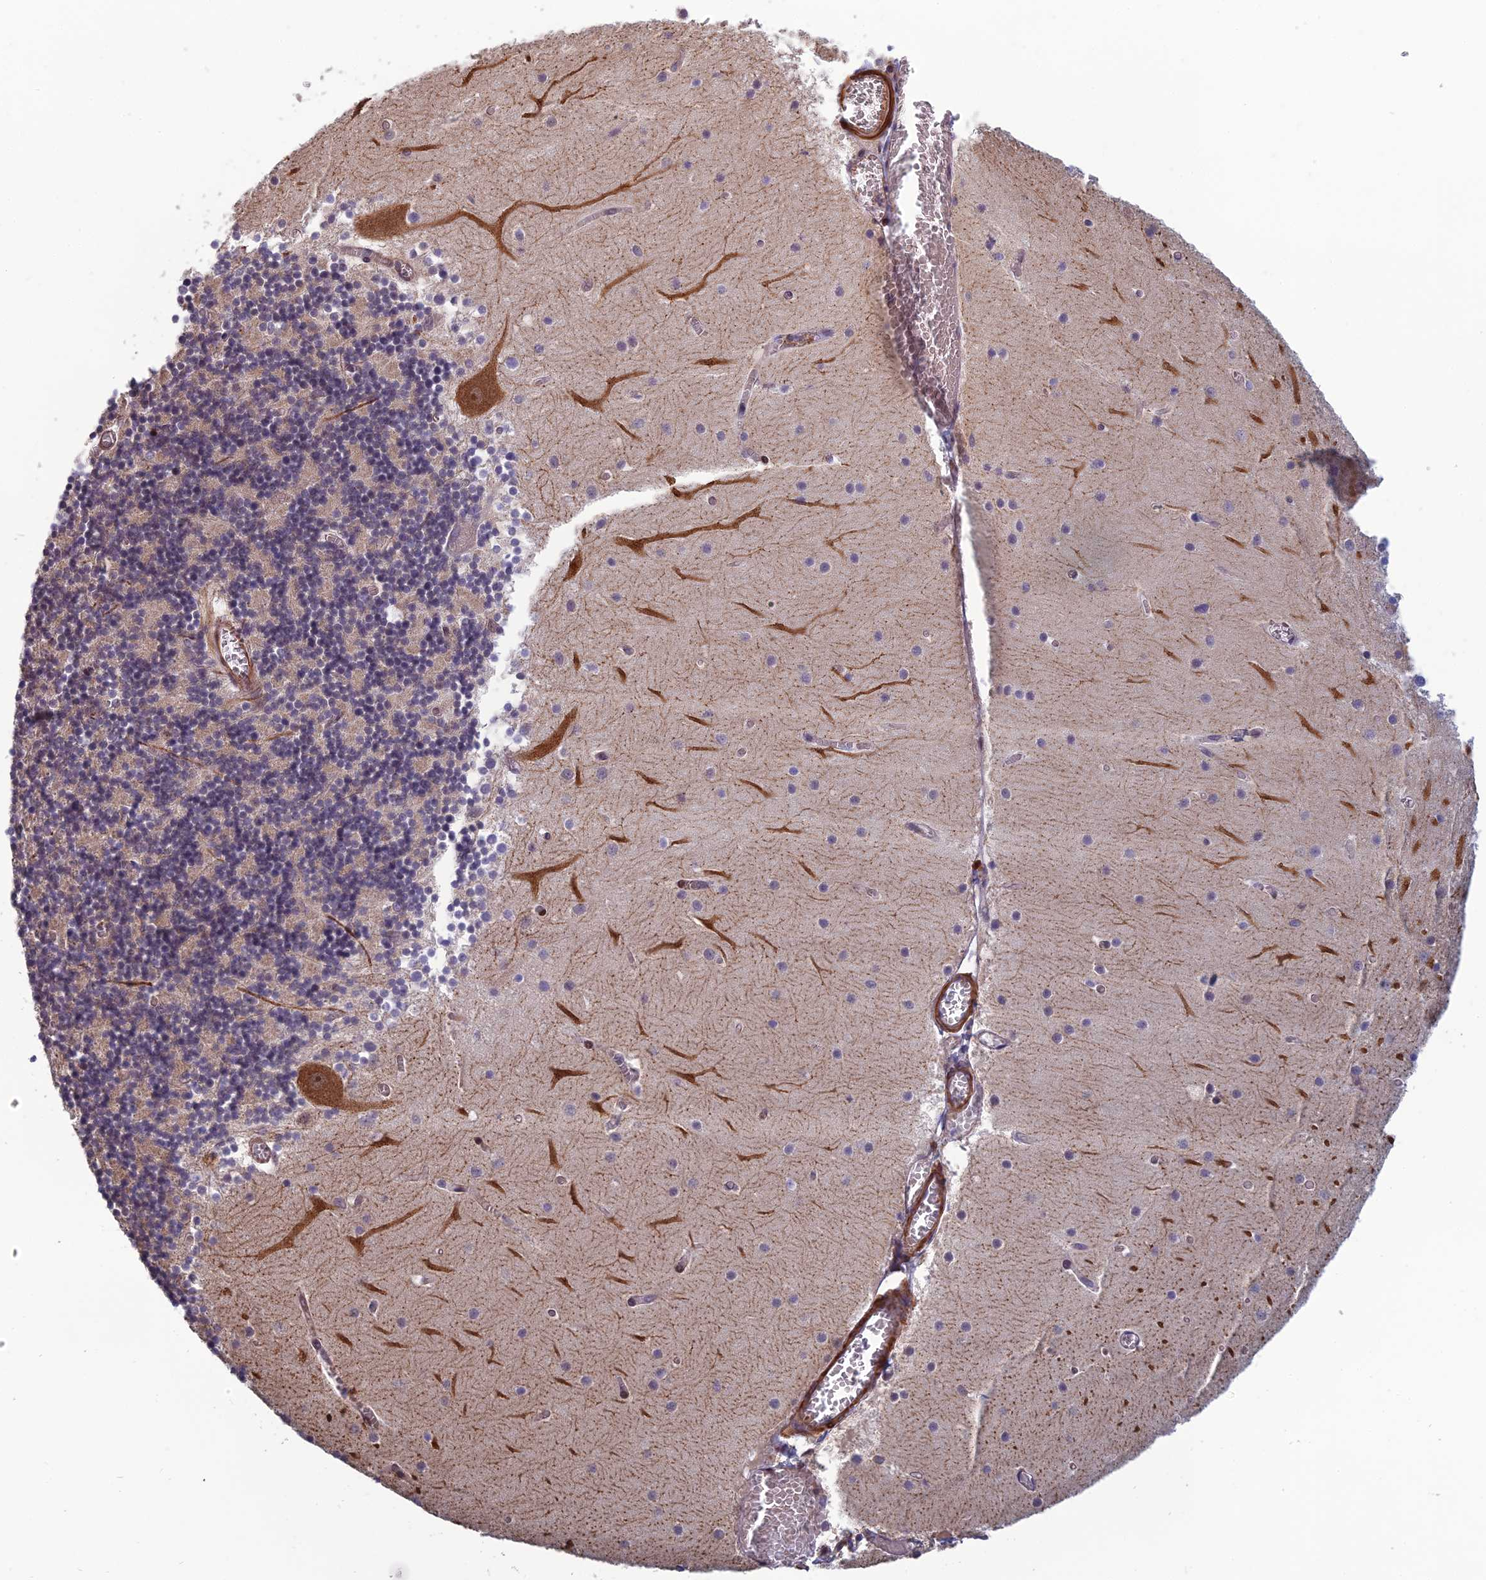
{"staining": {"intensity": "negative", "quantity": "none", "location": "none"}, "tissue": "cerebellum", "cell_type": "Cells in granular layer", "image_type": "normal", "snomed": [{"axis": "morphology", "description": "Normal tissue, NOS"}, {"axis": "topography", "description": "Cerebellum"}], "caption": "IHC image of unremarkable cerebellum stained for a protein (brown), which exhibits no staining in cells in granular layer.", "gene": "CCDC183", "patient": {"sex": "female", "age": 28}}